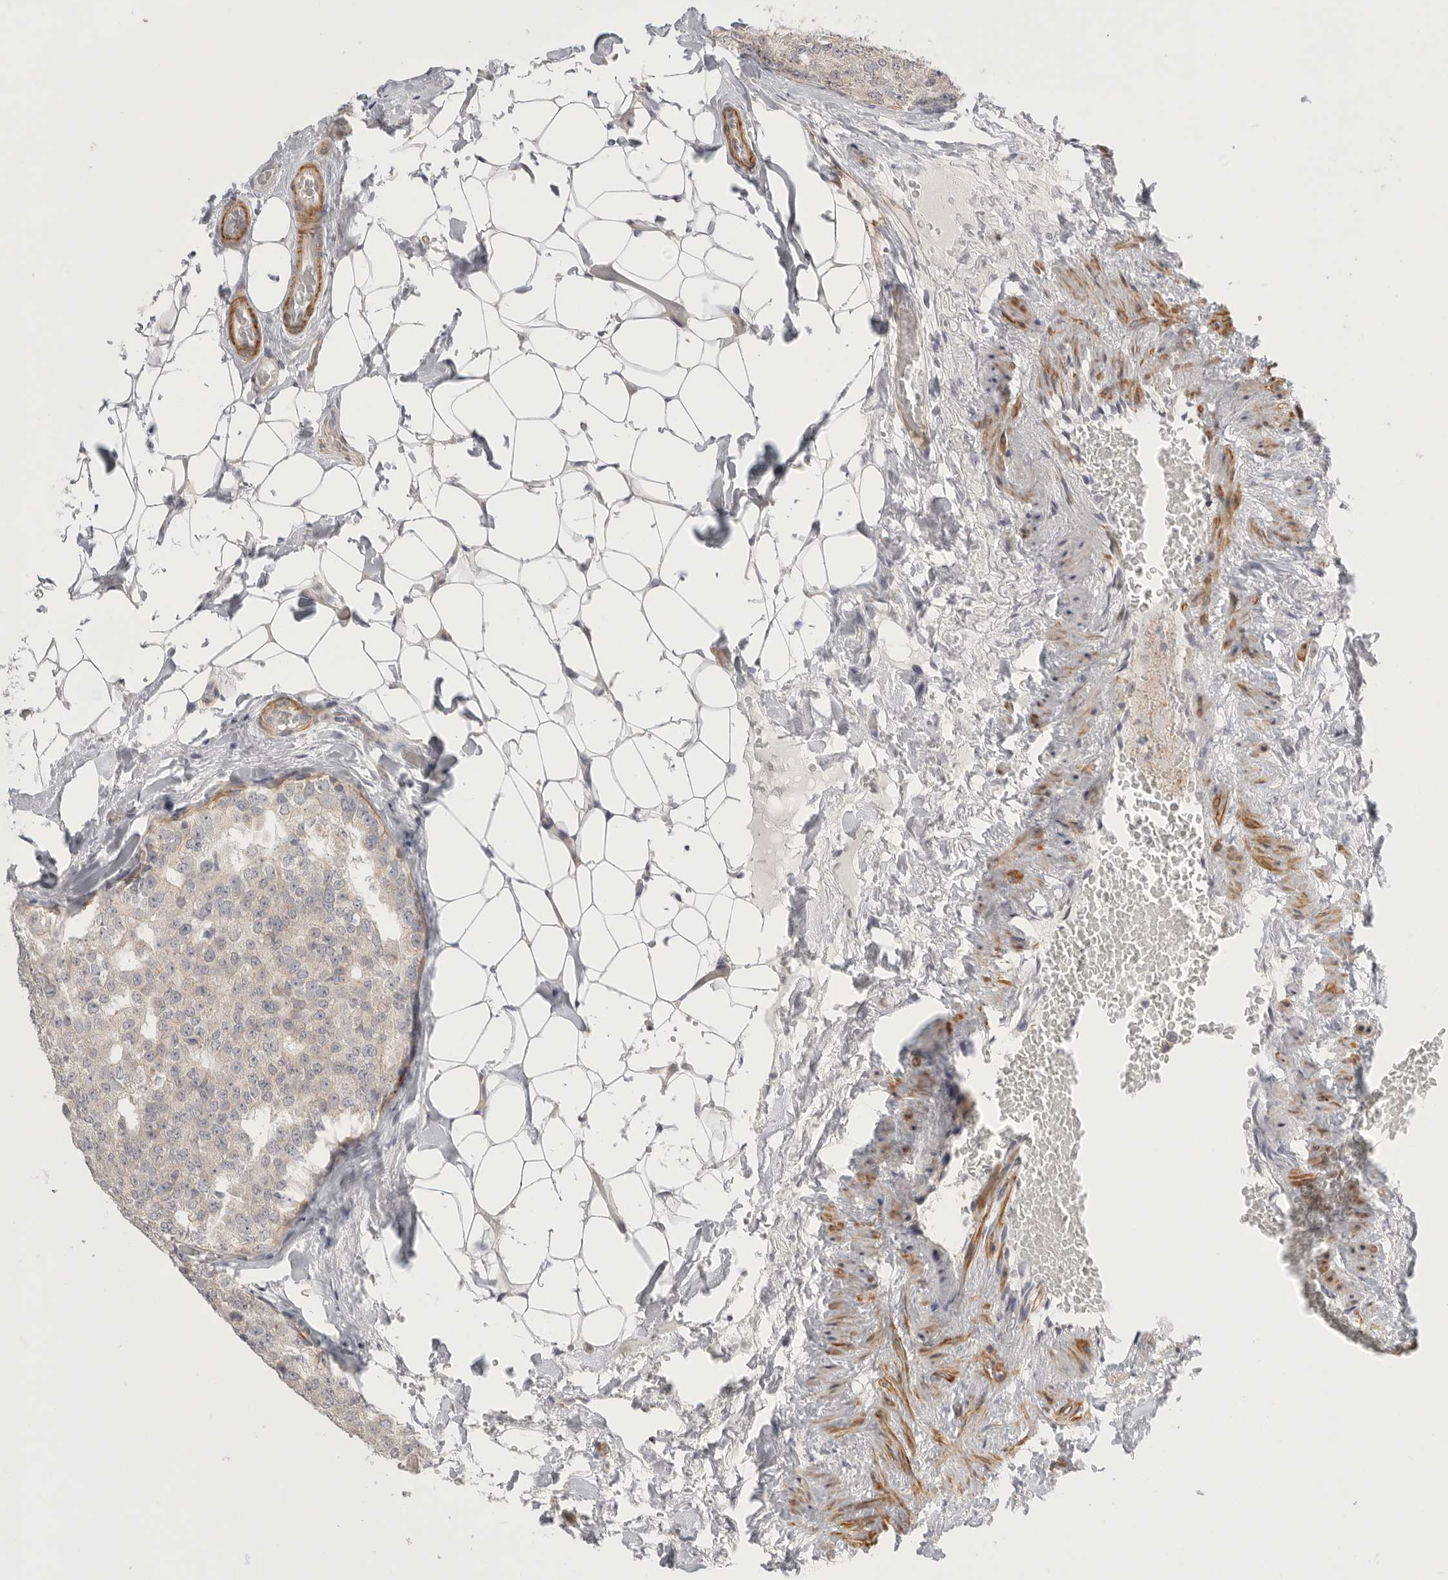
{"staining": {"intensity": "weak", "quantity": "<25%", "location": "cytoplasmic/membranous"}, "tissue": "breast cancer", "cell_type": "Tumor cells", "image_type": "cancer", "snomed": [{"axis": "morphology", "description": "Normal tissue, NOS"}, {"axis": "morphology", "description": "Duct carcinoma"}, {"axis": "topography", "description": "Breast"}], "caption": "High magnification brightfield microscopy of breast infiltrating ductal carcinoma stained with DAB (brown) and counterstained with hematoxylin (blue): tumor cells show no significant positivity.", "gene": "STAB2", "patient": {"sex": "female", "age": 43}}